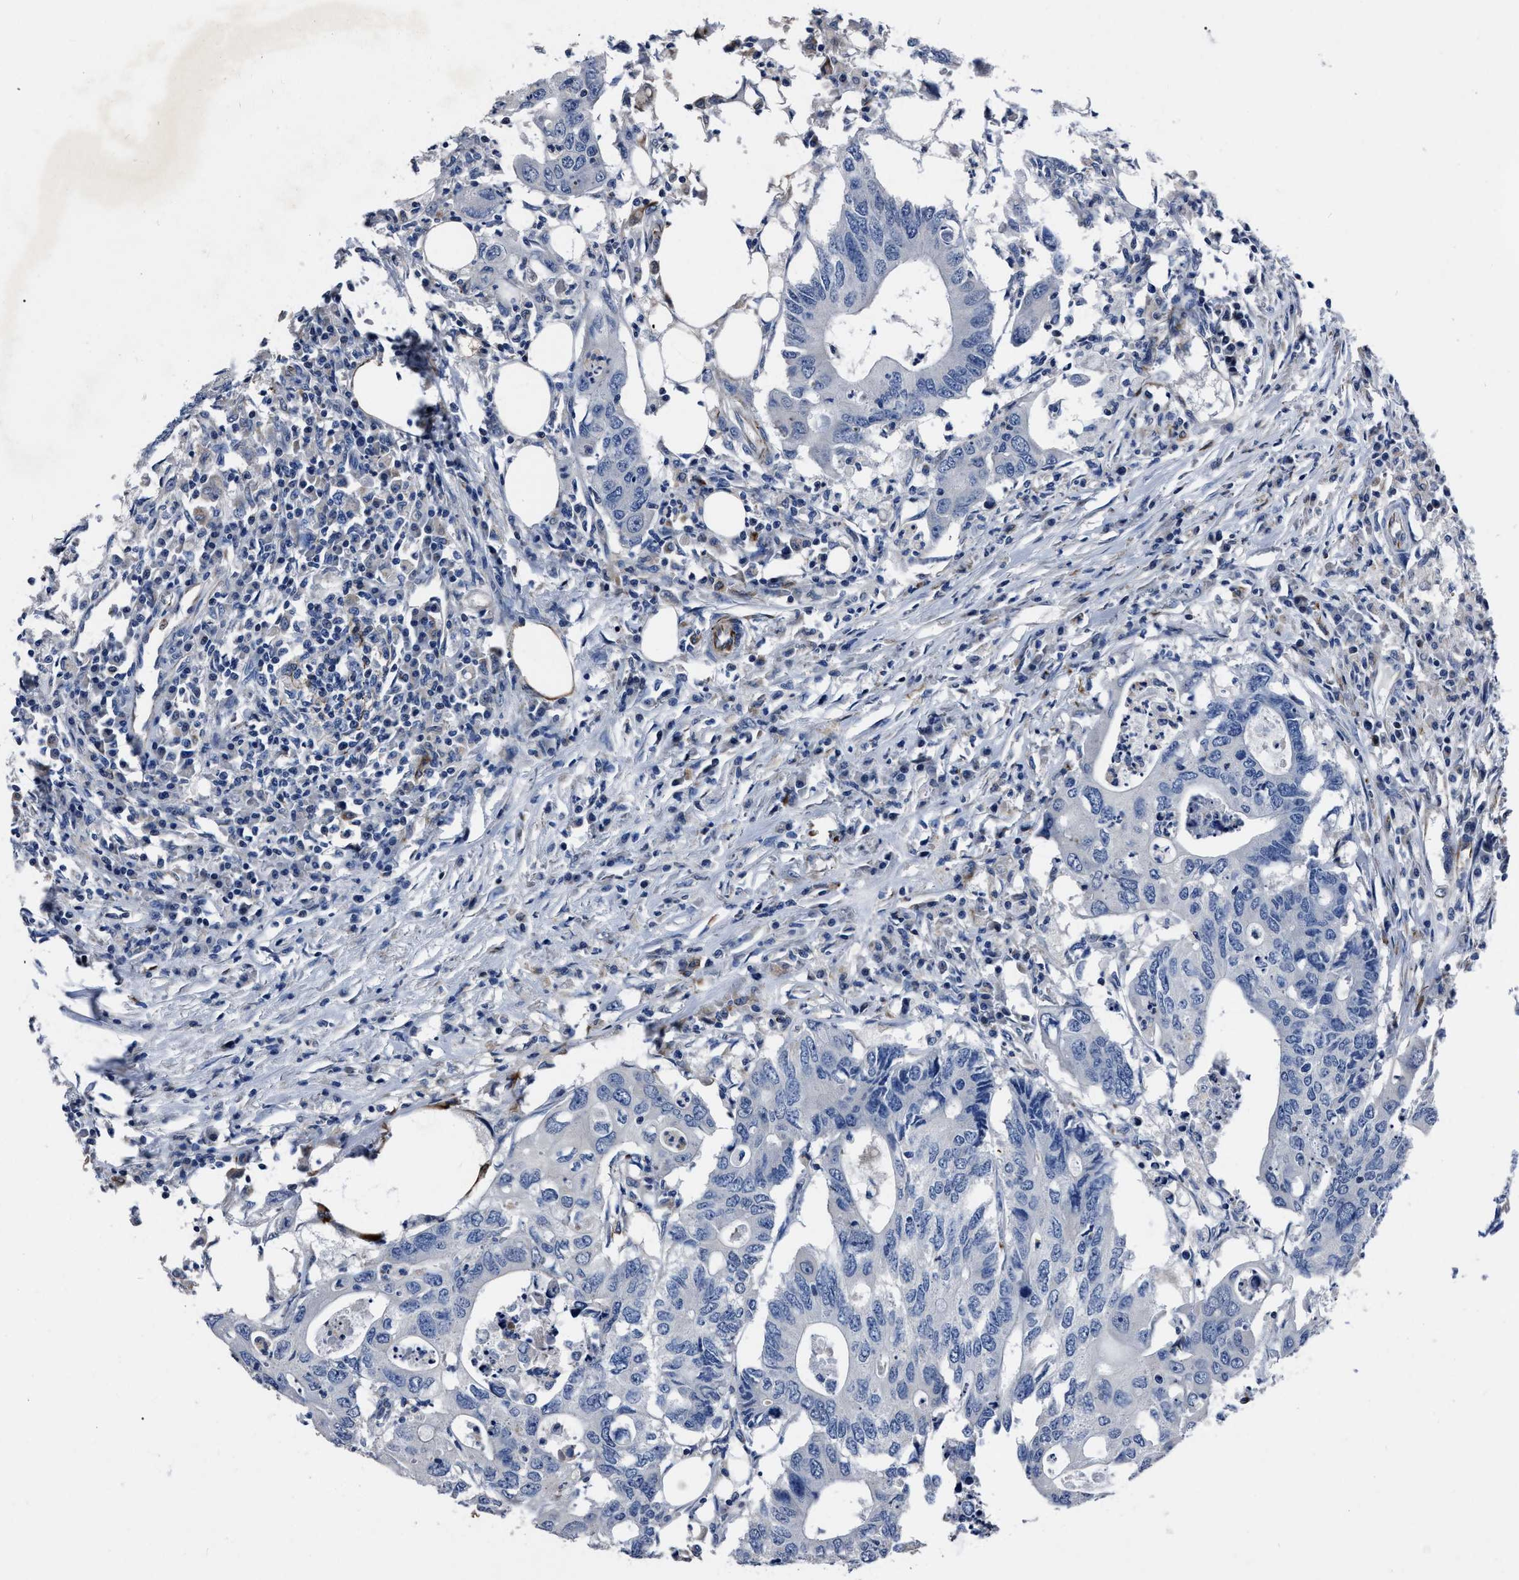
{"staining": {"intensity": "negative", "quantity": "none", "location": "none"}, "tissue": "colorectal cancer", "cell_type": "Tumor cells", "image_type": "cancer", "snomed": [{"axis": "morphology", "description": "Adenocarcinoma, NOS"}, {"axis": "topography", "description": "Colon"}], "caption": "IHC histopathology image of neoplastic tissue: human colorectal adenocarcinoma stained with DAB (3,3'-diaminobenzidine) reveals no significant protein expression in tumor cells.", "gene": "OR10G3", "patient": {"sex": "male", "age": 71}}